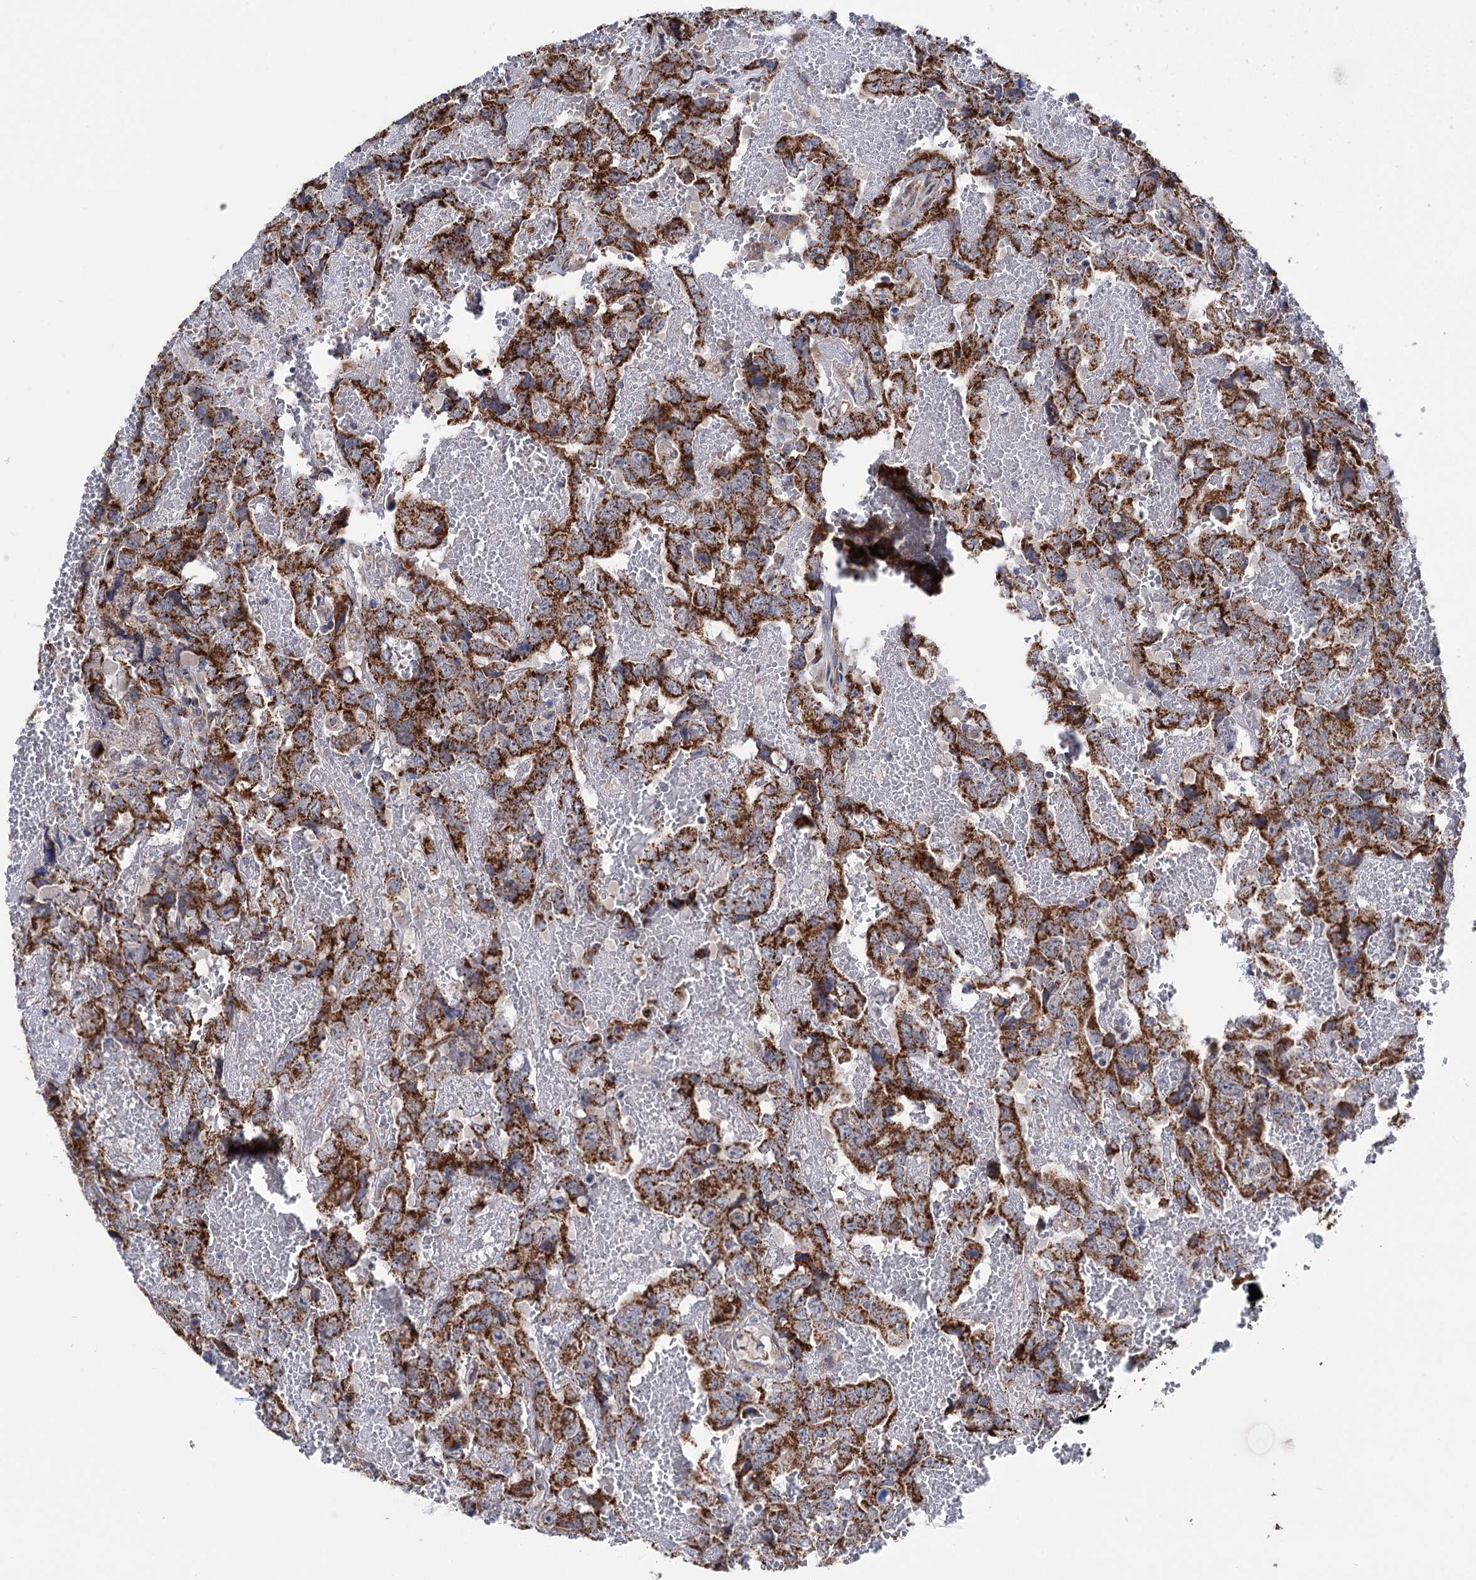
{"staining": {"intensity": "strong", "quantity": ">75%", "location": "cytoplasmic/membranous"}, "tissue": "testis cancer", "cell_type": "Tumor cells", "image_type": "cancer", "snomed": [{"axis": "morphology", "description": "Carcinoma, Embryonal, NOS"}, {"axis": "topography", "description": "Testis"}], "caption": "About >75% of tumor cells in human testis cancer (embryonal carcinoma) reveal strong cytoplasmic/membranous protein positivity as visualized by brown immunohistochemical staining.", "gene": "SUCLA2", "patient": {"sex": "male", "age": 45}}